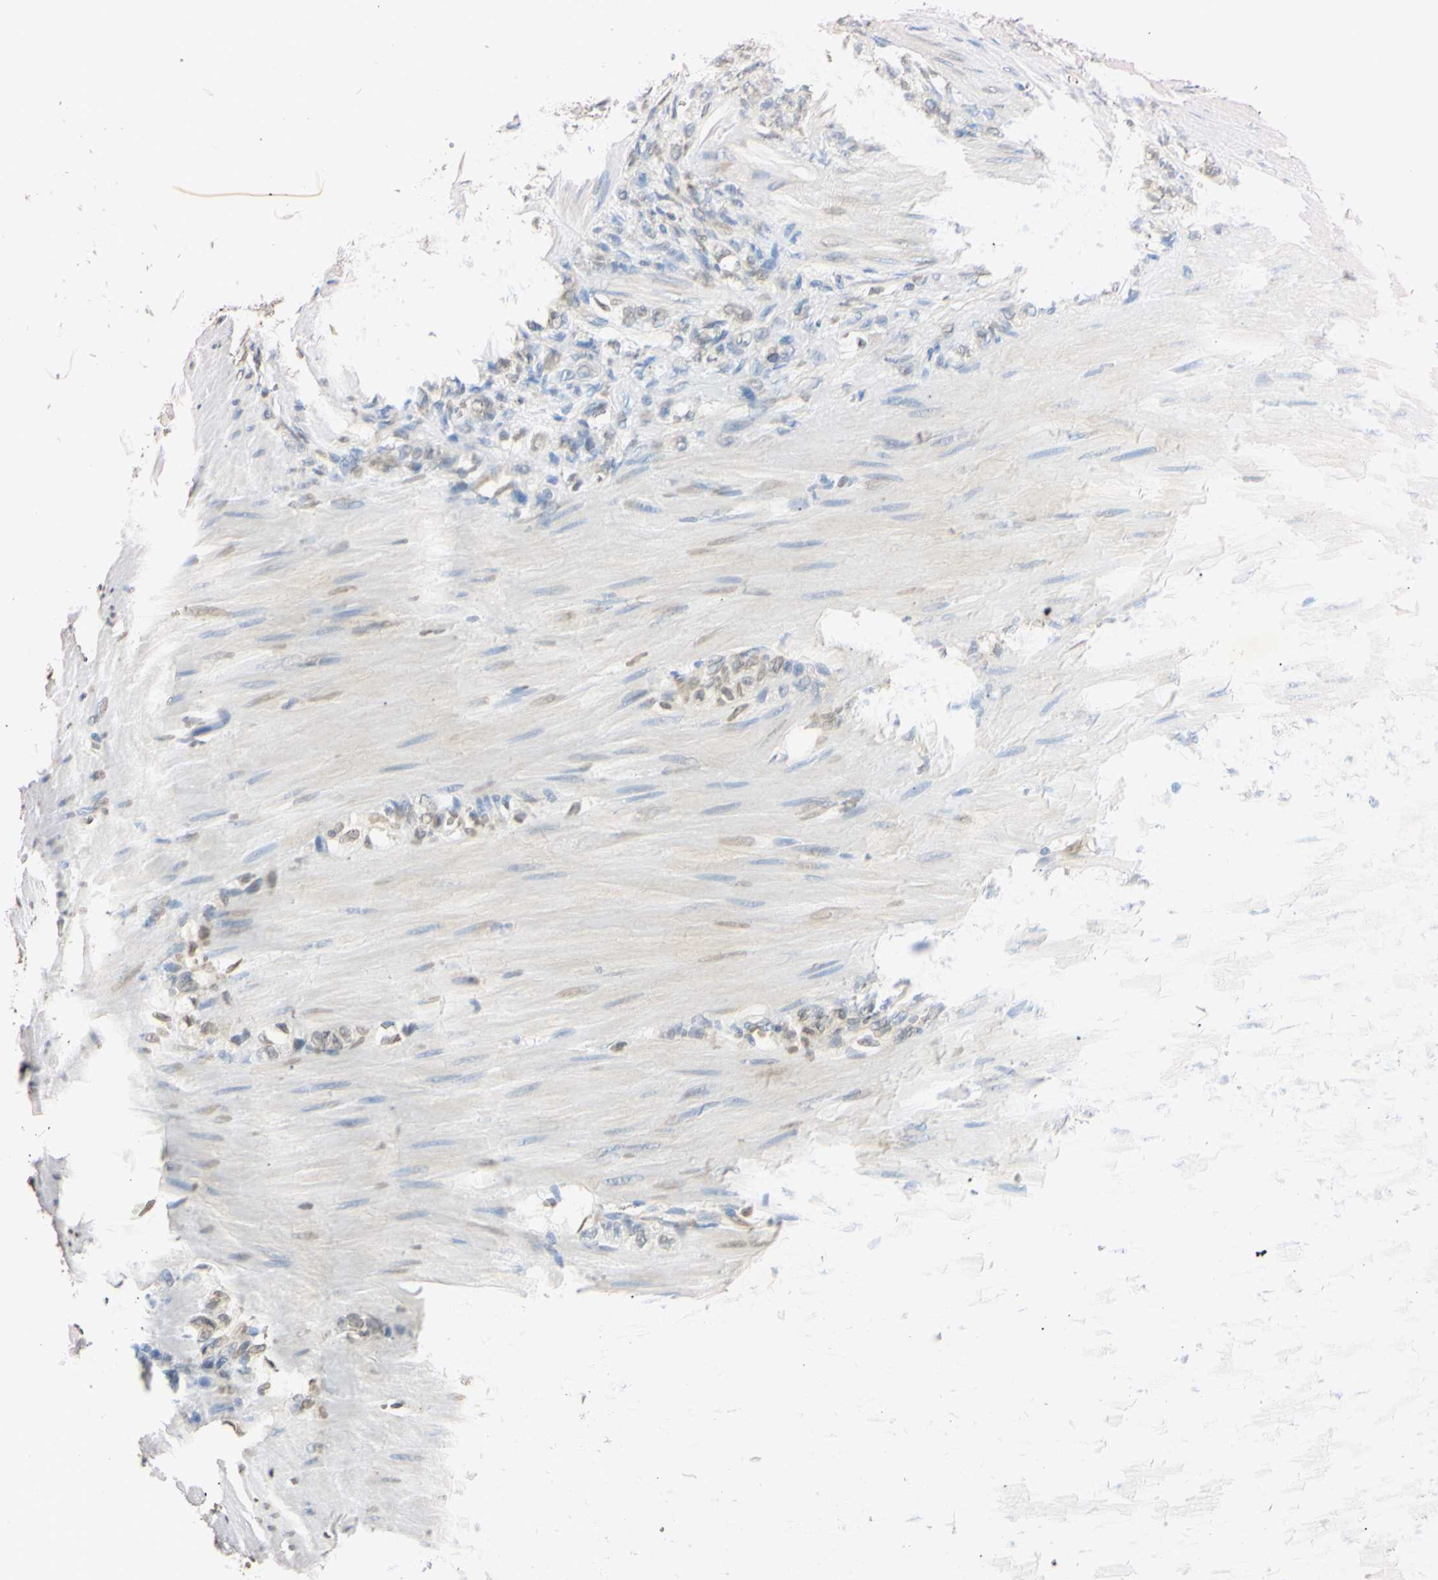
{"staining": {"intensity": "weak", "quantity": "25%-75%", "location": "nuclear"}, "tissue": "stomach cancer", "cell_type": "Tumor cells", "image_type": "cancer", "snomed": [{"axis": "morphology", "description": "Adenocarcinoma, NOS"}, {"axis": "topography", "description": "Stomach"}], "caption": "The image demonstrates staining of adenocarcinoma (stomach), revealing weak nuclear protein staining (brown color) within tumor cells.", "gene": "CDC45", "patient": {"sex": "male", "age": 82}}